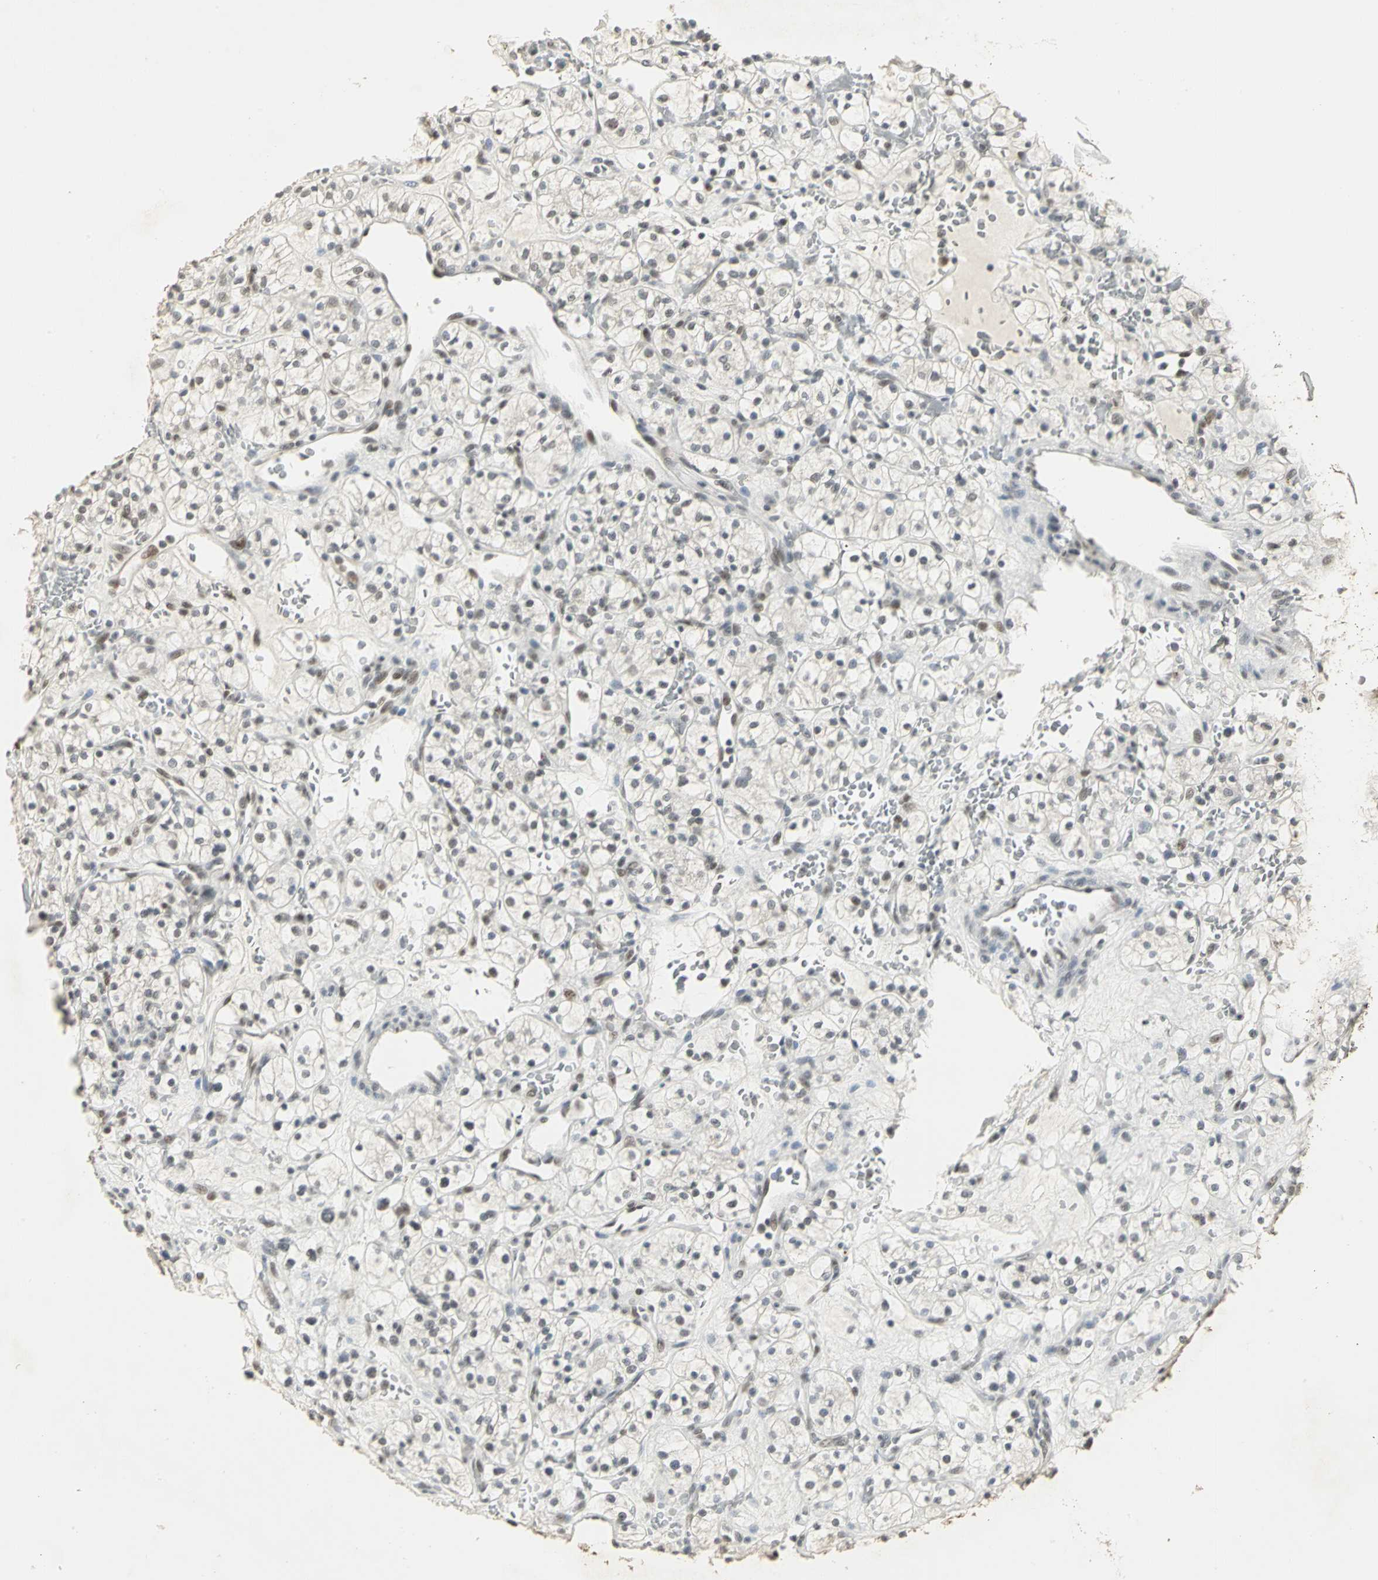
{"staining": {"intensity": "moderate", "quantity": ">75%", "location": "nuclear"}, "tissue": "renal cancer", "cell_type": "Tumor cells", "image_type": "cancer", "snomed": [{"axis": "morphology", "description": "Adenocarcinoma, NOS"}, {"axis": "topography", "description": "Kidney"}], "caption": "Renal cancer stained with a protein marker shows moderate staining in tumor cells.", "gene": "CBX3", "patient": {"sex": "female", "age": 60}}